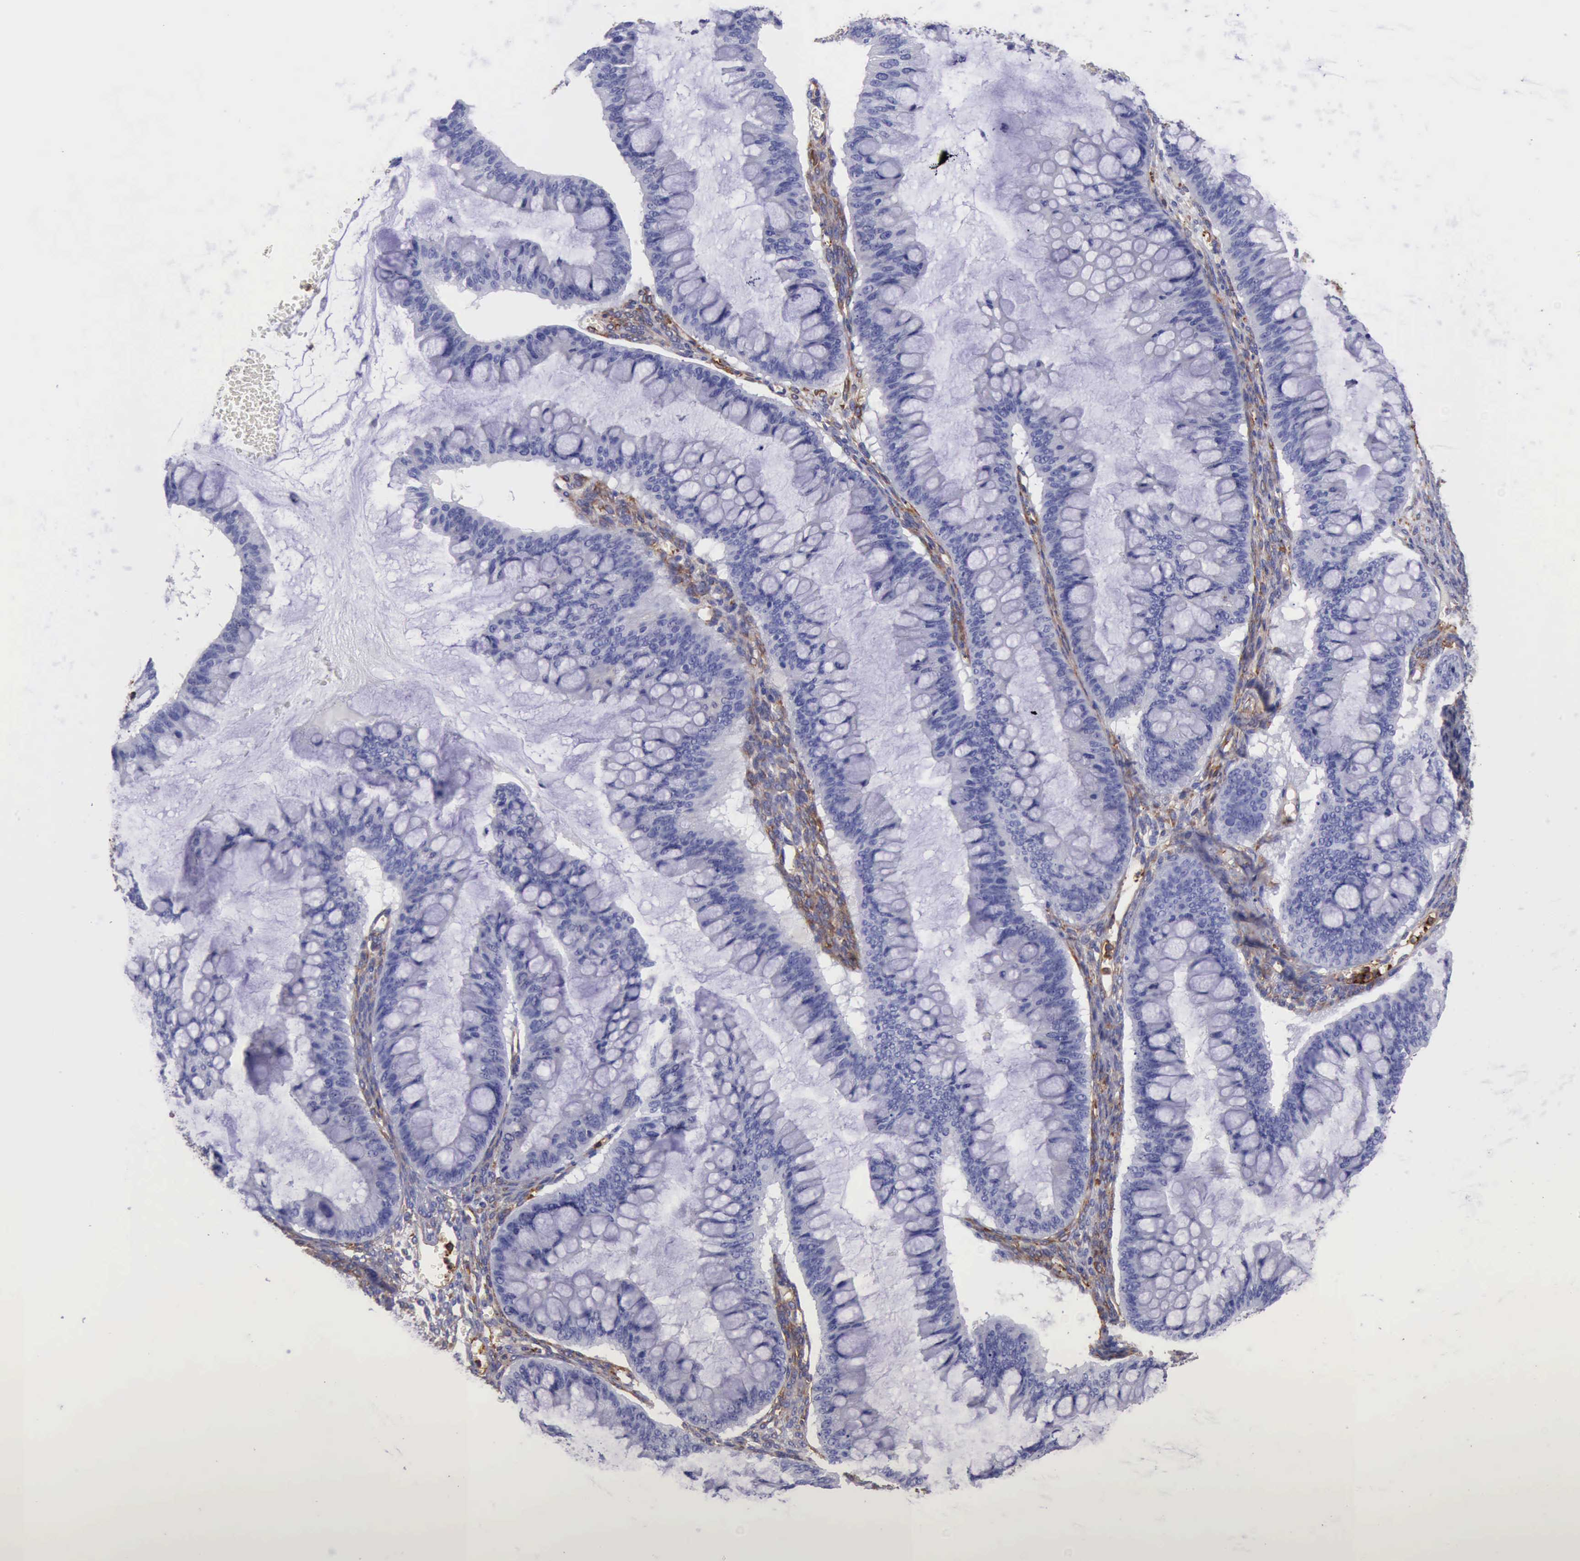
{"staining": {"intensity": "negative", "quantity": "none", "location": "none"}, "tissue": "ovarian cancer", "cell_type": "Tumor cells", "image_type": "cancer", "snomed": [{"axis": "morphology", "description": "Cystadenocarcinoma, mucinous, NOS"}, {"axis": "topography", "description": "Ovary"}], "caption": "IHC histopathology image of ovarian cancer stained for a protein (brown), which exhibits no positivity in tumor cells.", "gene": "FLNA", "patient": {"sex": "female", "age": 73}}